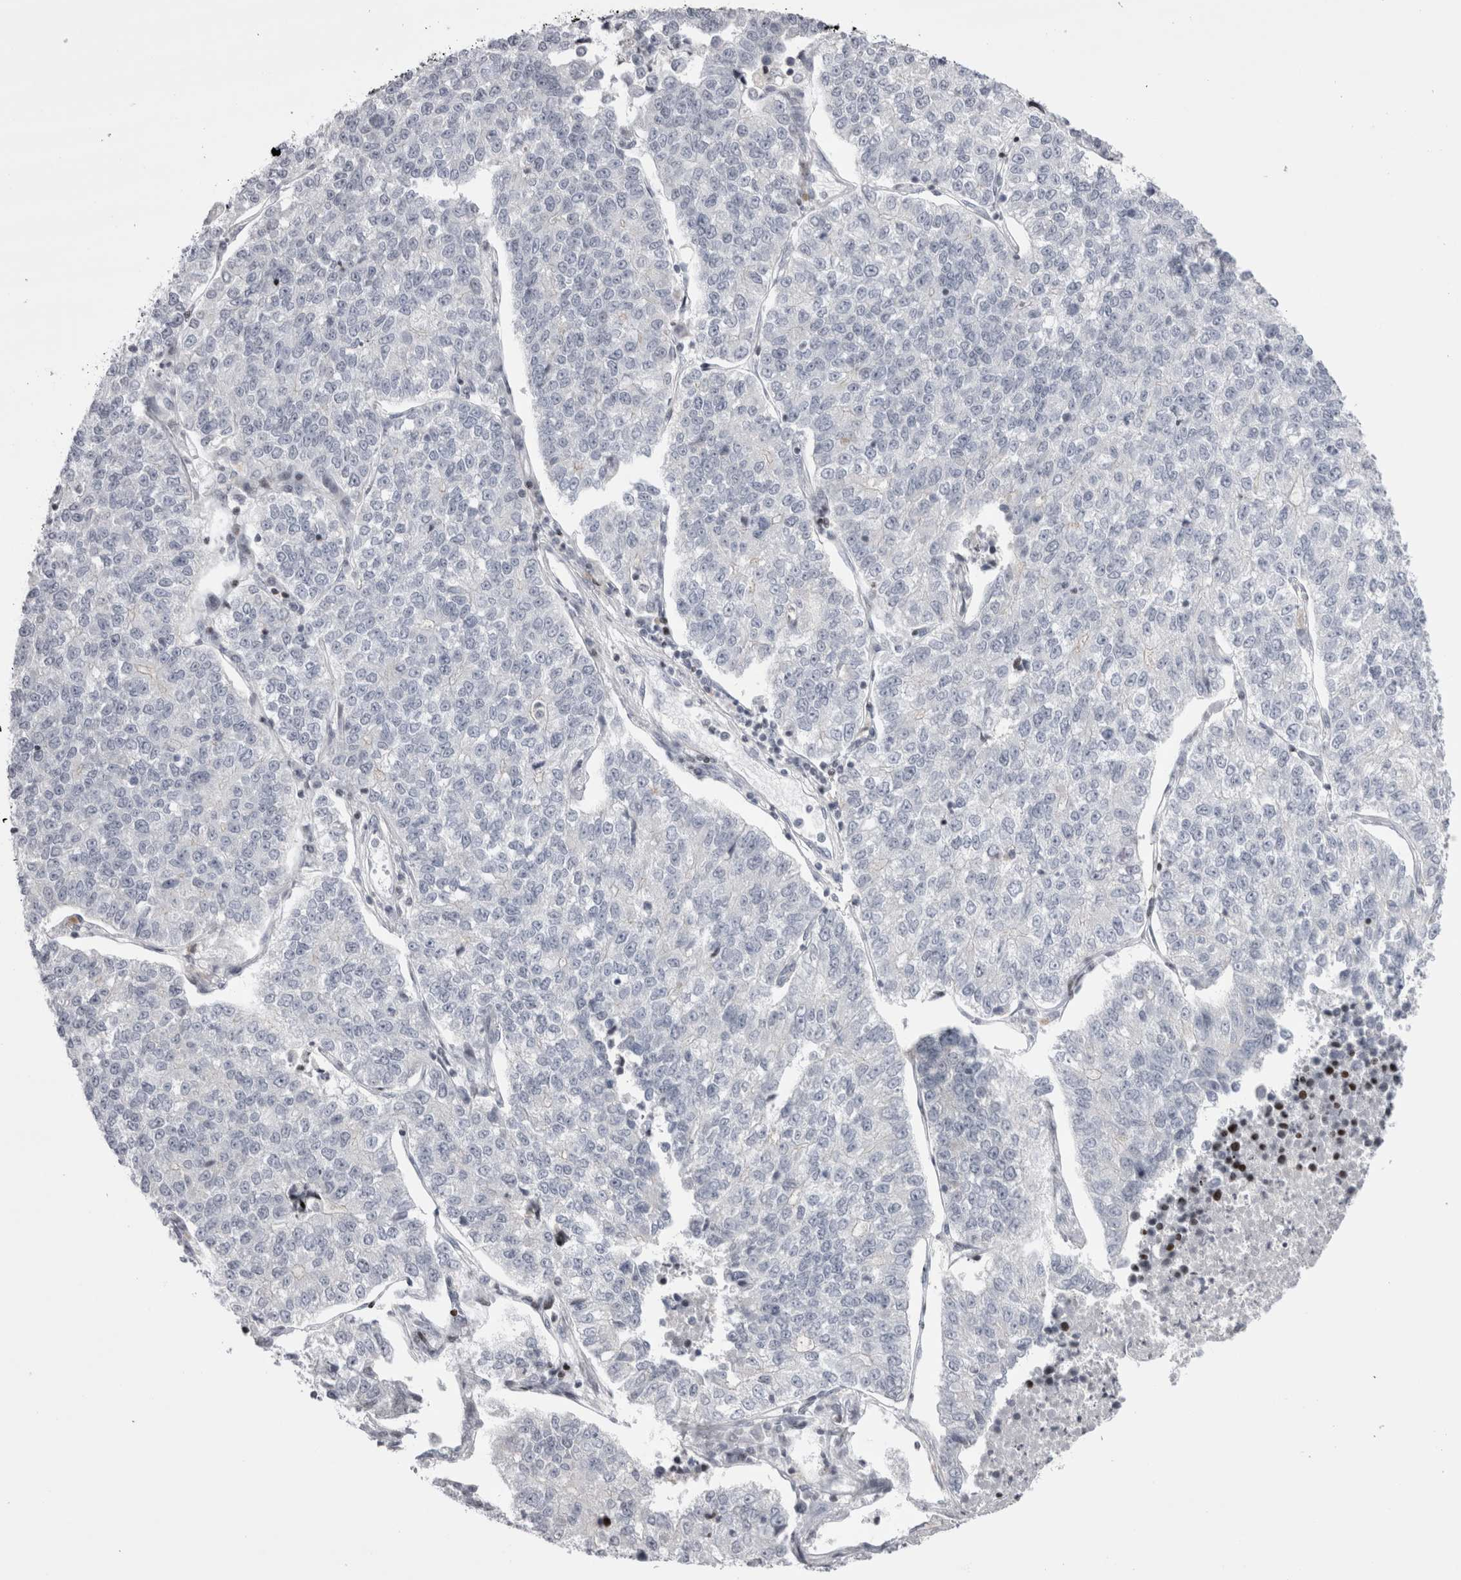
{"staining": {"intensity": "negative", "quantity": "none", "location": "none"}, "tissue": "lung cancer", "cell_type": "Tumor cells", "image_type": "cancer", "snomed": [{"axis": "morphology", "description": "Adenocarcinoma, NOS"}, {"axis": "topography", "description": "Lung"}], "caption": "Micrograph shows no protein positivity in tumor cells of lung cancer (adenocarcinoma) tissue.", "gene": "FNDC8", "patient": {"sex": "male", "age": 49}}